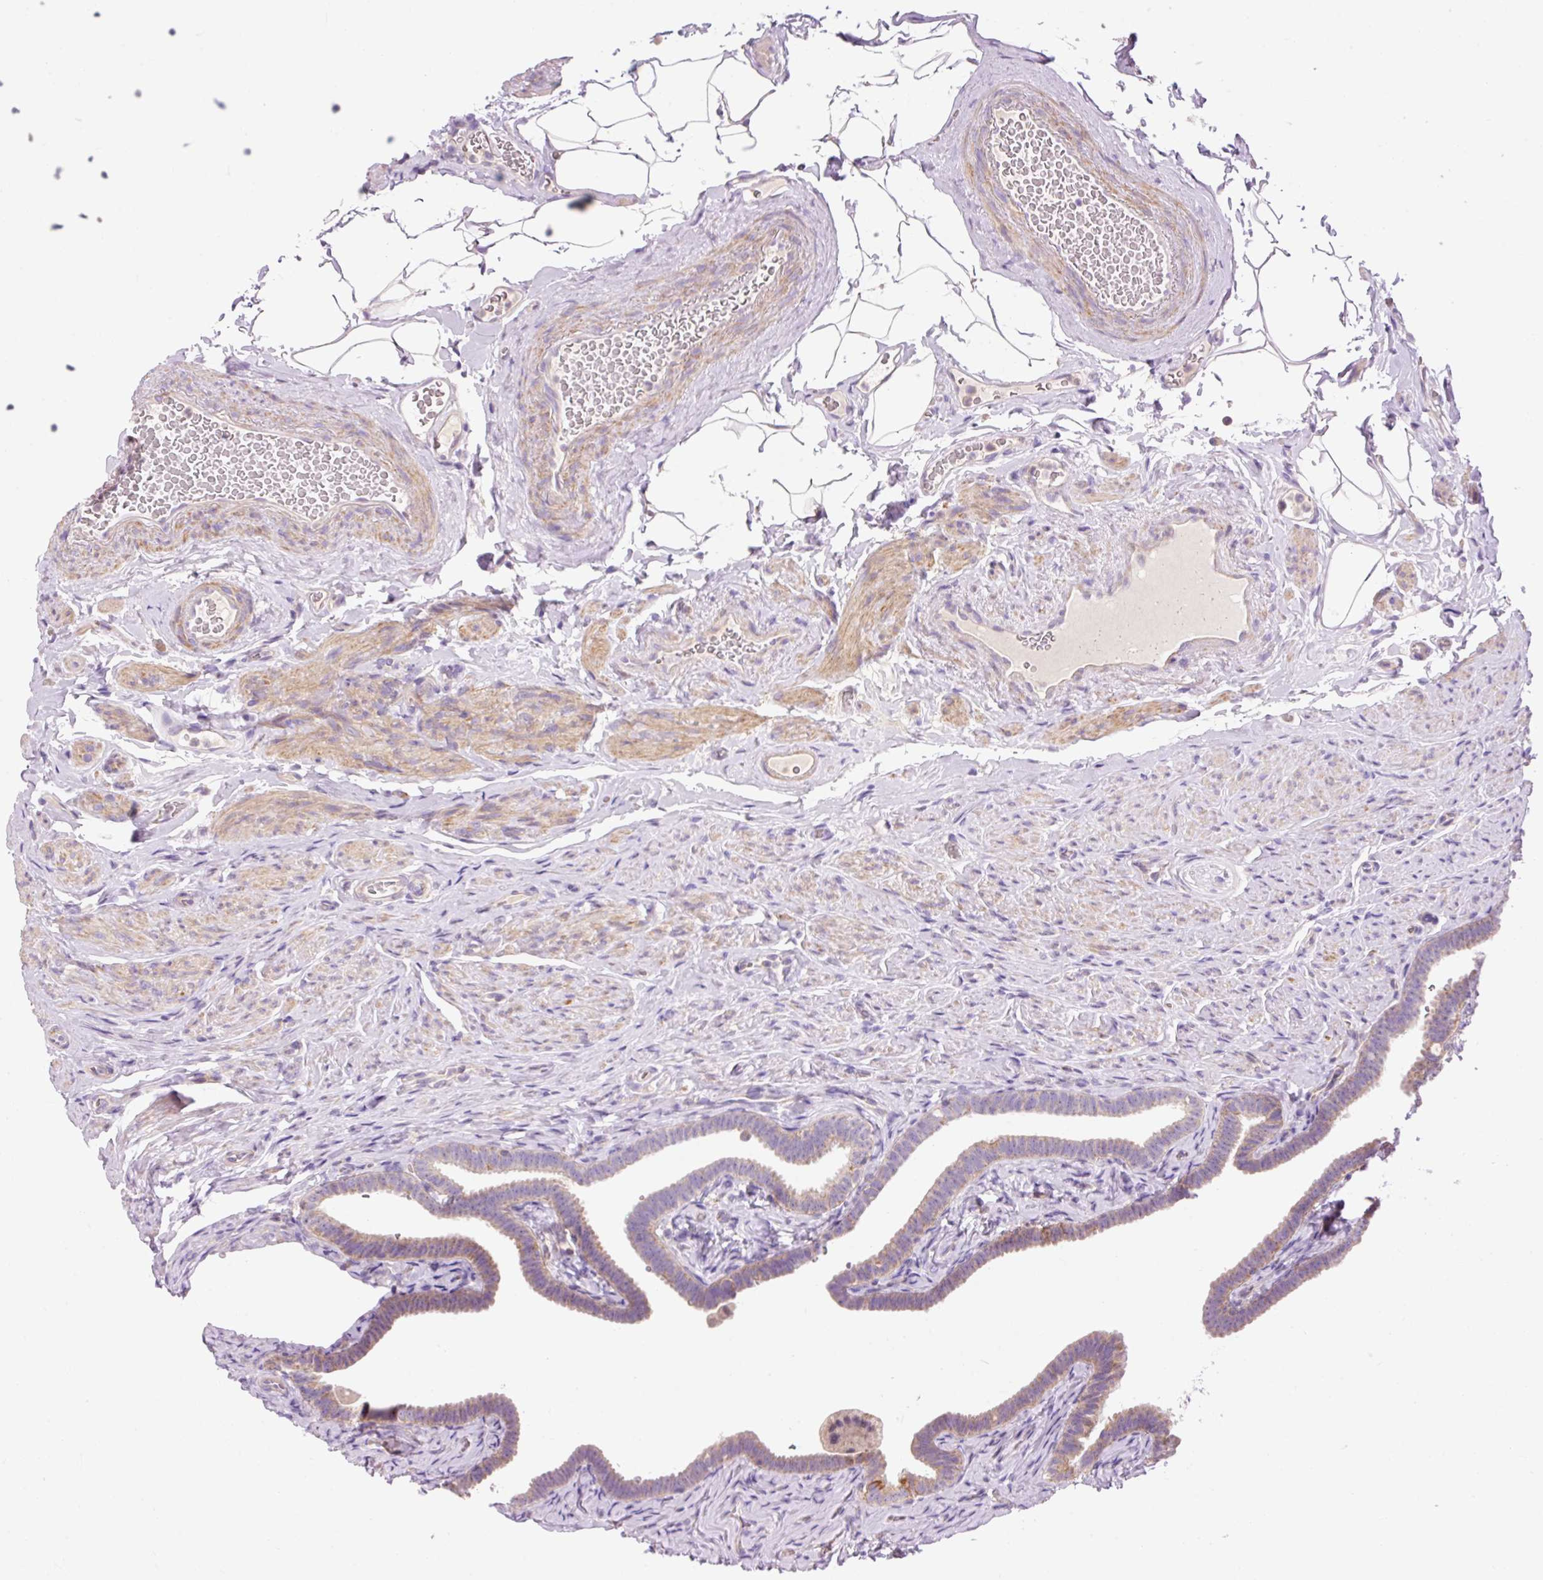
{"staining": {"intensity": "weak", "quantity": ">75%", "location": "cytoplasmic/membranous"}, "tissue": "fallopian tube", "cell_type": "Glandular cells", "image_type": "normal", "snomed": [{"axis": "morphology", "description": "Normal tissue, NOS"}, {"axis": "topography", "description": "Fallopian tube"}], "caption": "Protein expression analysis of unremarkable human fallopian tube reveals weak cytoplasmic/membranous staining in about >75% of glandular cells. The staining was performed using DAB, with brown indicating positive protein expression. Nuclei are stained blue with hematoxylin.", "gene": "IMMT", "patient": {"sex": "female", "age": 69}}